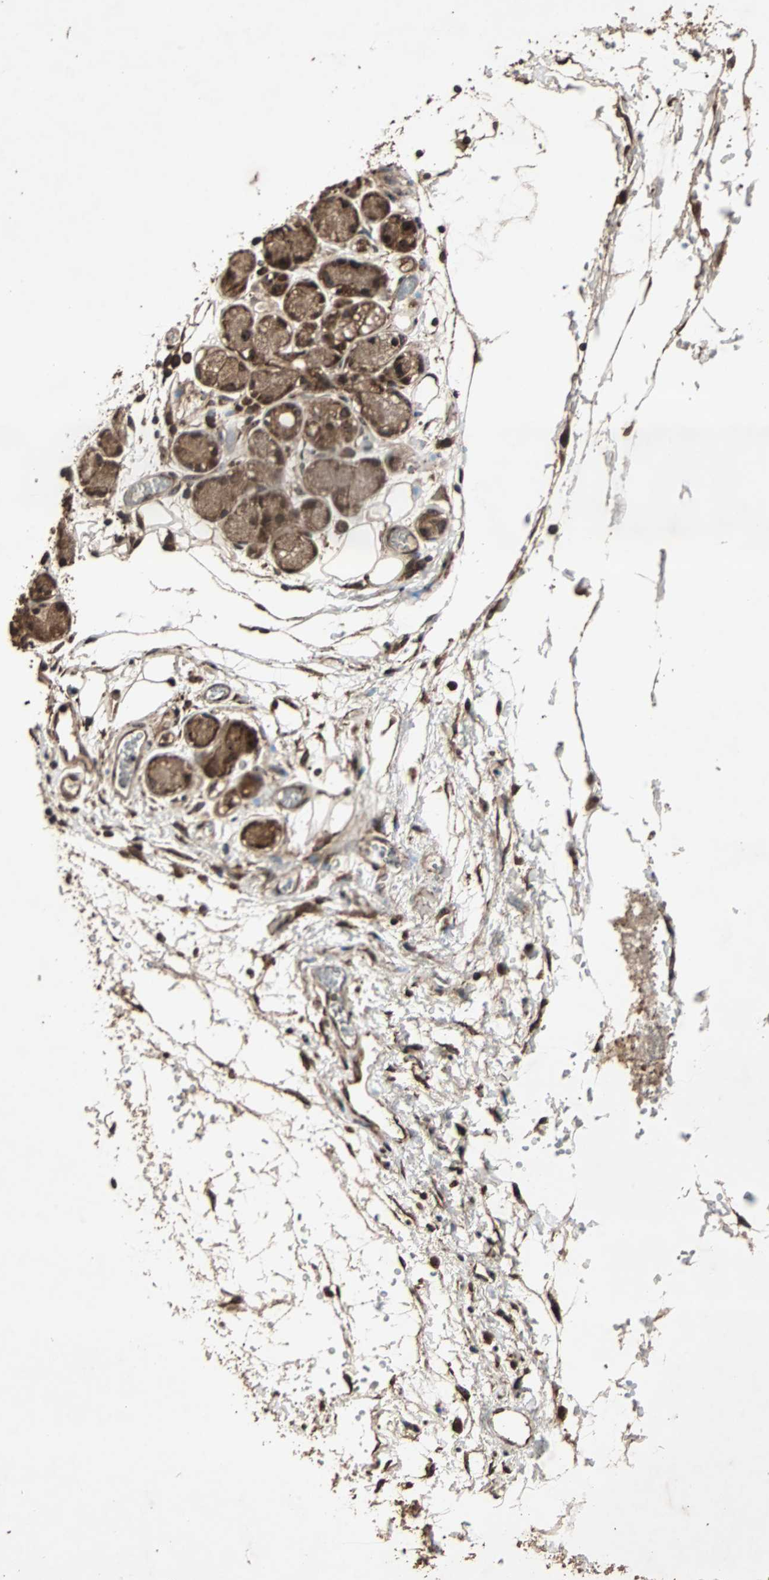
{"staining": {"intensity": "strong", "quantity": ">75%", "location": "nuclear"}, "tissue": "adipose tissue", "cell_type": "Adipocytes", "image_type": "normal", "snomed": [{"axis": "morphology", "description": "Normal tissue, NOS"}, {"axis": "morphology", "description": "Inflammation, NOS"}, {"axis": "topography", "description": "Vascular tissue"}, {"axis": "topography", "description": "Salivary gland"}], "caption": "IHC (DAB) staining of normal adipose tissue demonstrates strong nuclear protein expression in approximately >75% of adipocytes.", "gene": "LAMTOR5", "patient": {"sex": "female", "age": 75}}